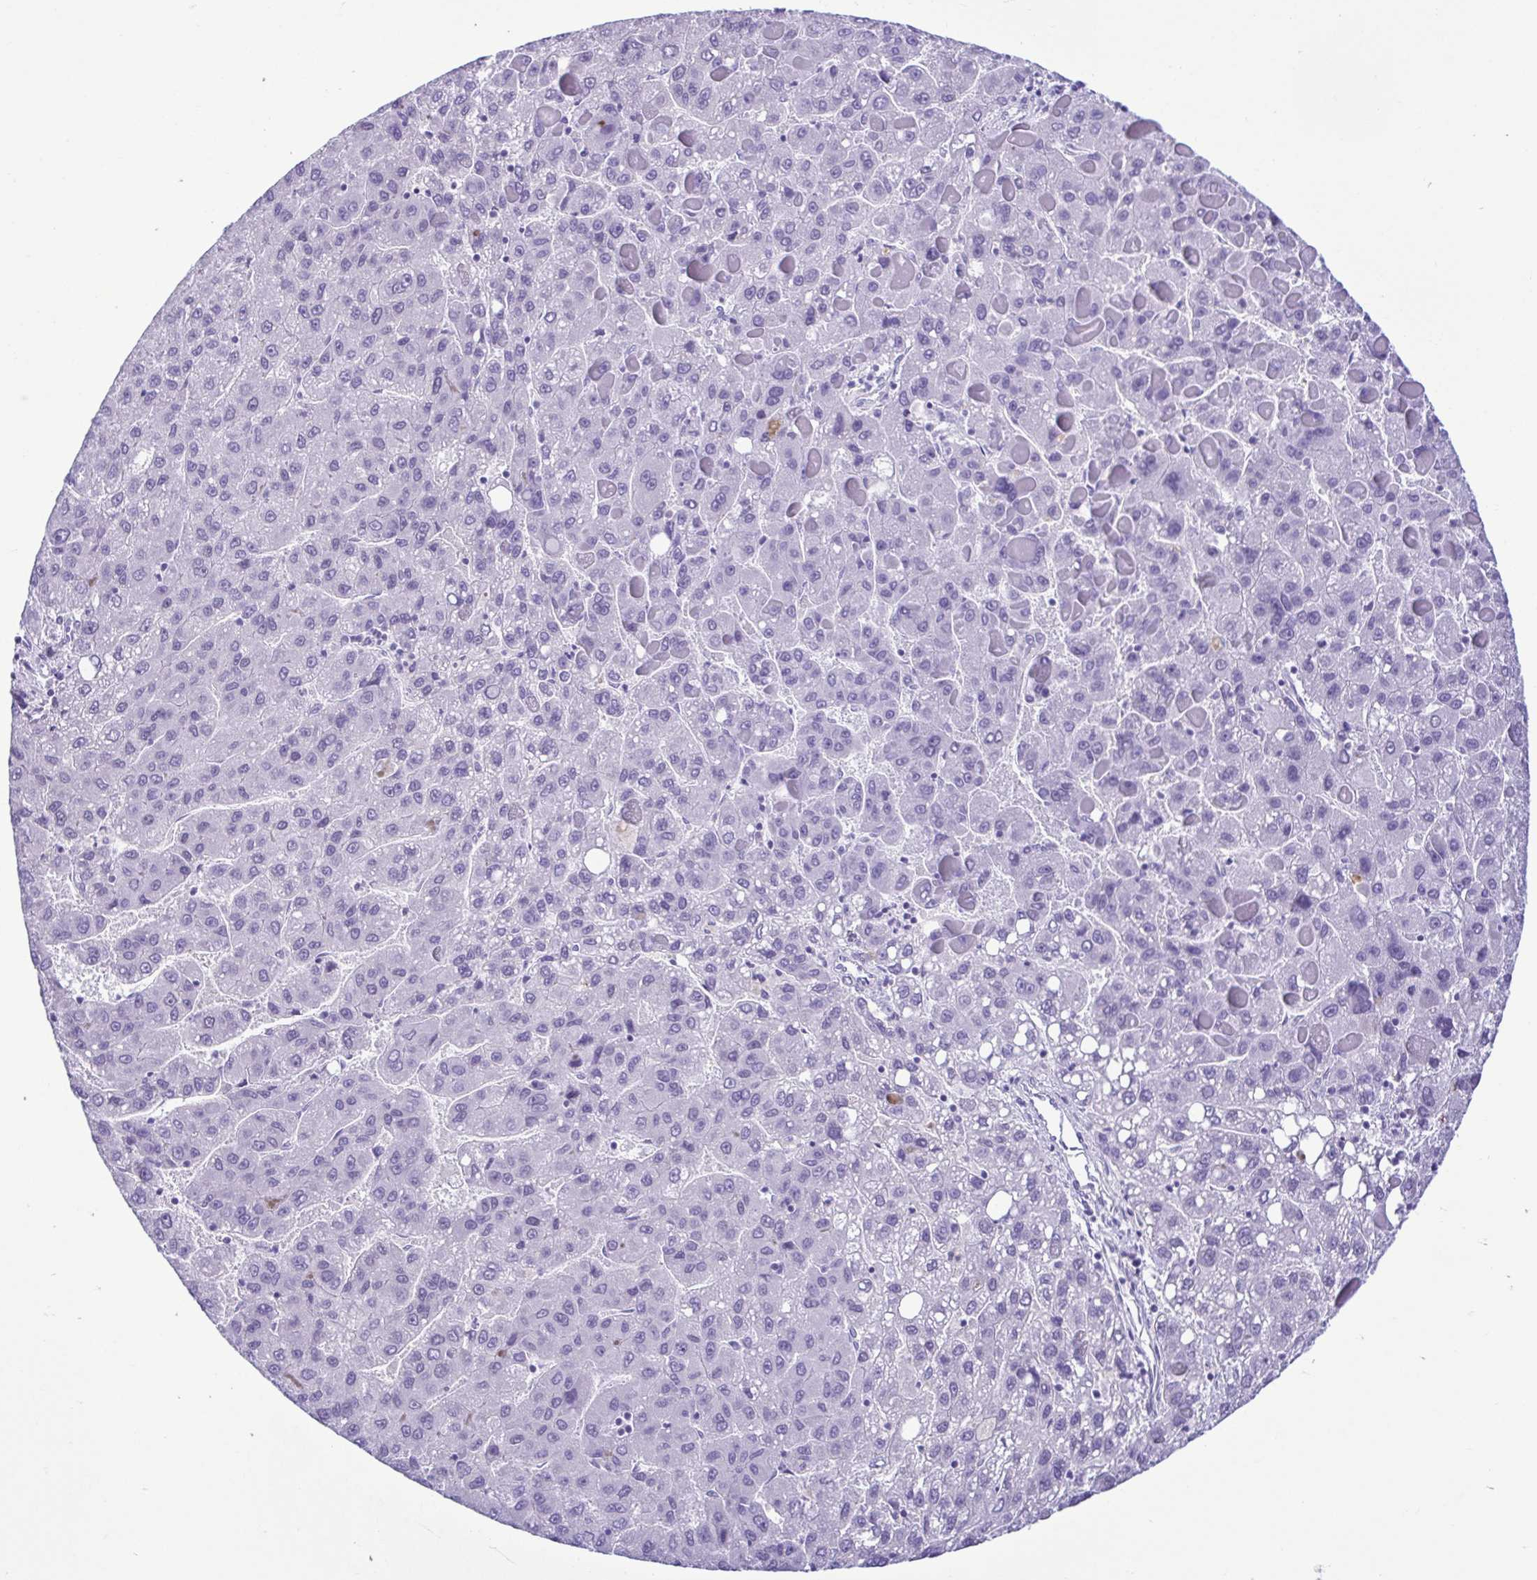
{"staining": {"intensity": "negative", "quantity": "none", "location": "none"}, "tissue": "liver cancer", "cell_type": "Tumor cells", "image_type": "cancer", "snomed": [{"axis": "morphology", "description": "Carcinoma, Hepatocellular, NOS"}, {"axis": "topography", "description": "Liver"}], "caption": "High power microscopy photomicrograph of an IHC micrograph of liver hepatocellular carcinoma, revealing no significant staining in tumor cells. (DAB IHC with hematoxylin counter stain).", "gene": "SPATA16", "patient": {"sex": "female", "age": 82}}